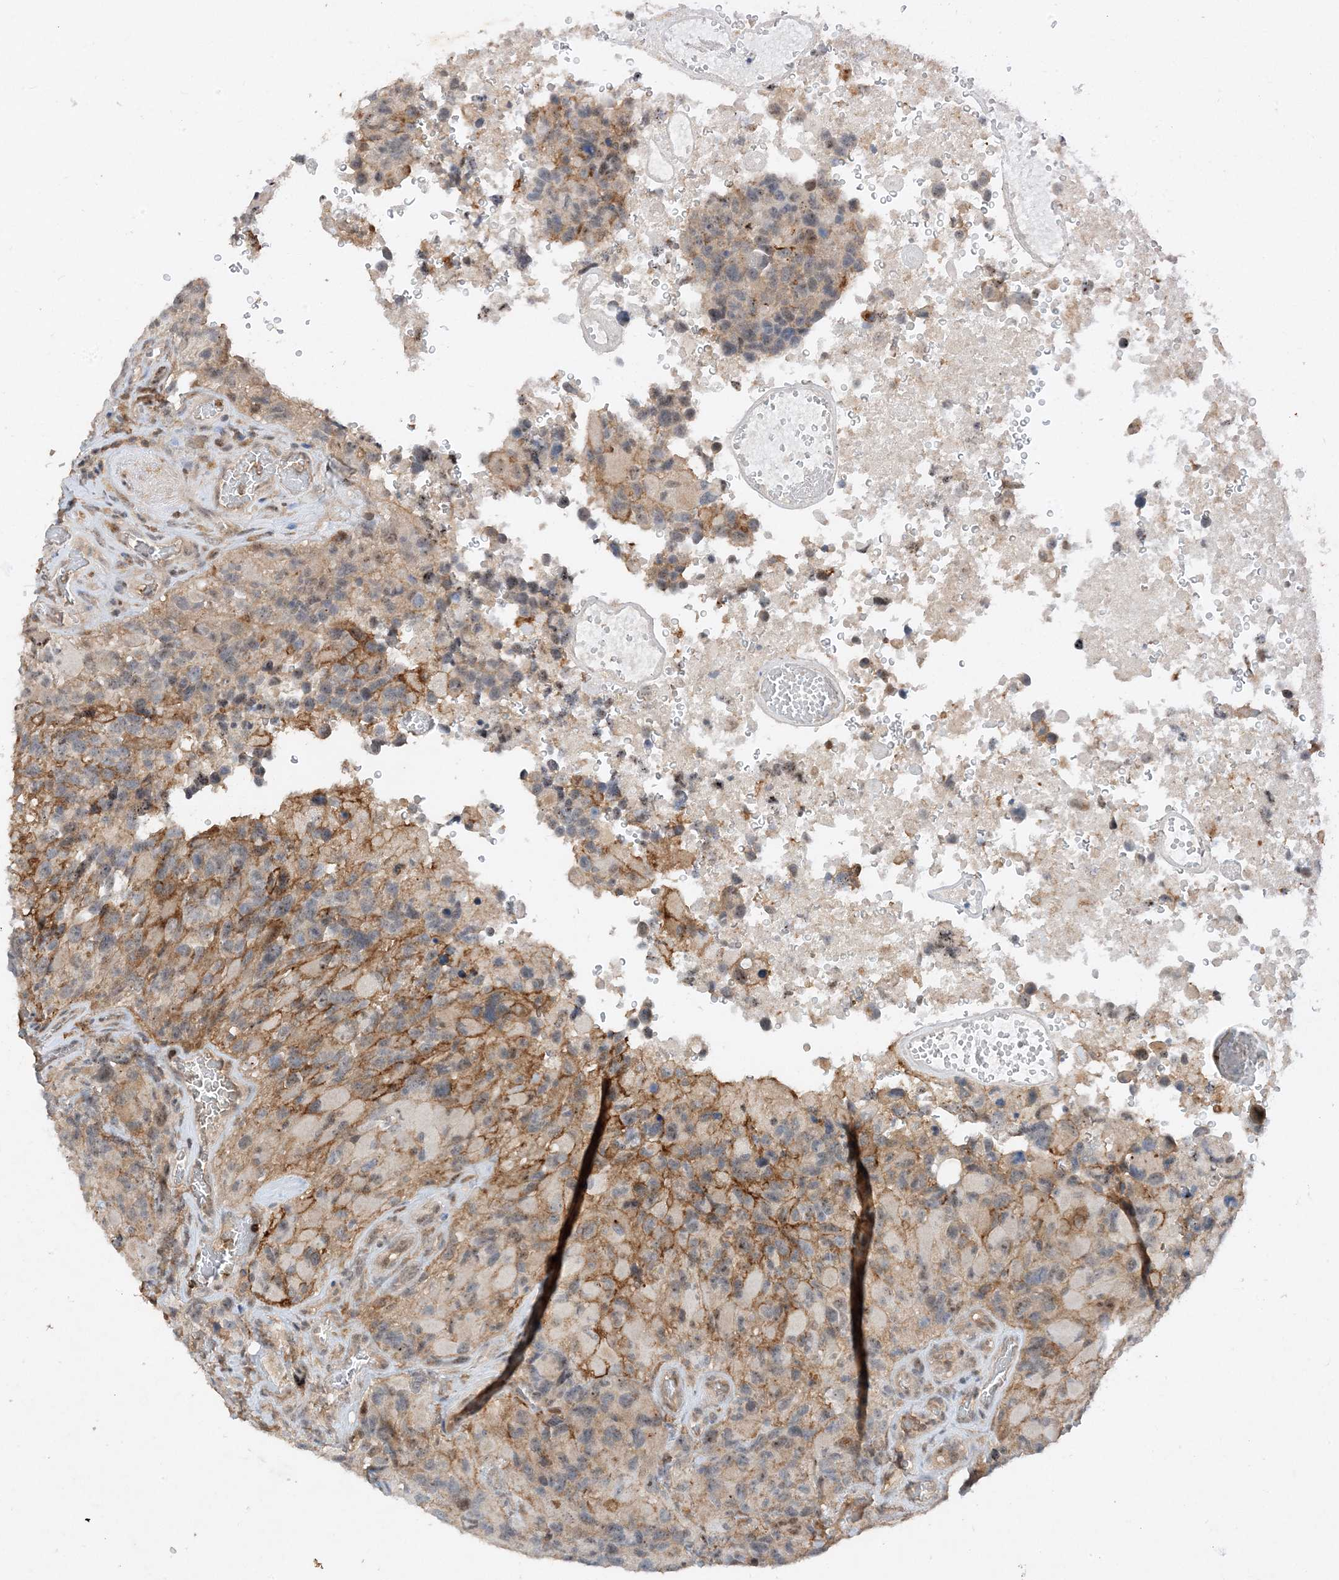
{"staining": {"intensity": "weak", "quantity": "25%-75%", "location": "cytoplasmic/membranous"}, "tissue": "glioma", "cell_type": "Tumor cells", "image_type": "cancer", "snomed": [{"axis": "morphology", "description": "Glioma, malignant, High grade"}, {"axis": "topography", "description": "Brain"}], "caption": "Weak cytoplasmic/membranous expression is identified in approximately 25%-75% of tumor cells in high-grade glioma (malignant). (IHC, brightfield microscopy, high magnification).", "gene": "MAST3", "patient": {"sex": "male", "age": 69}}